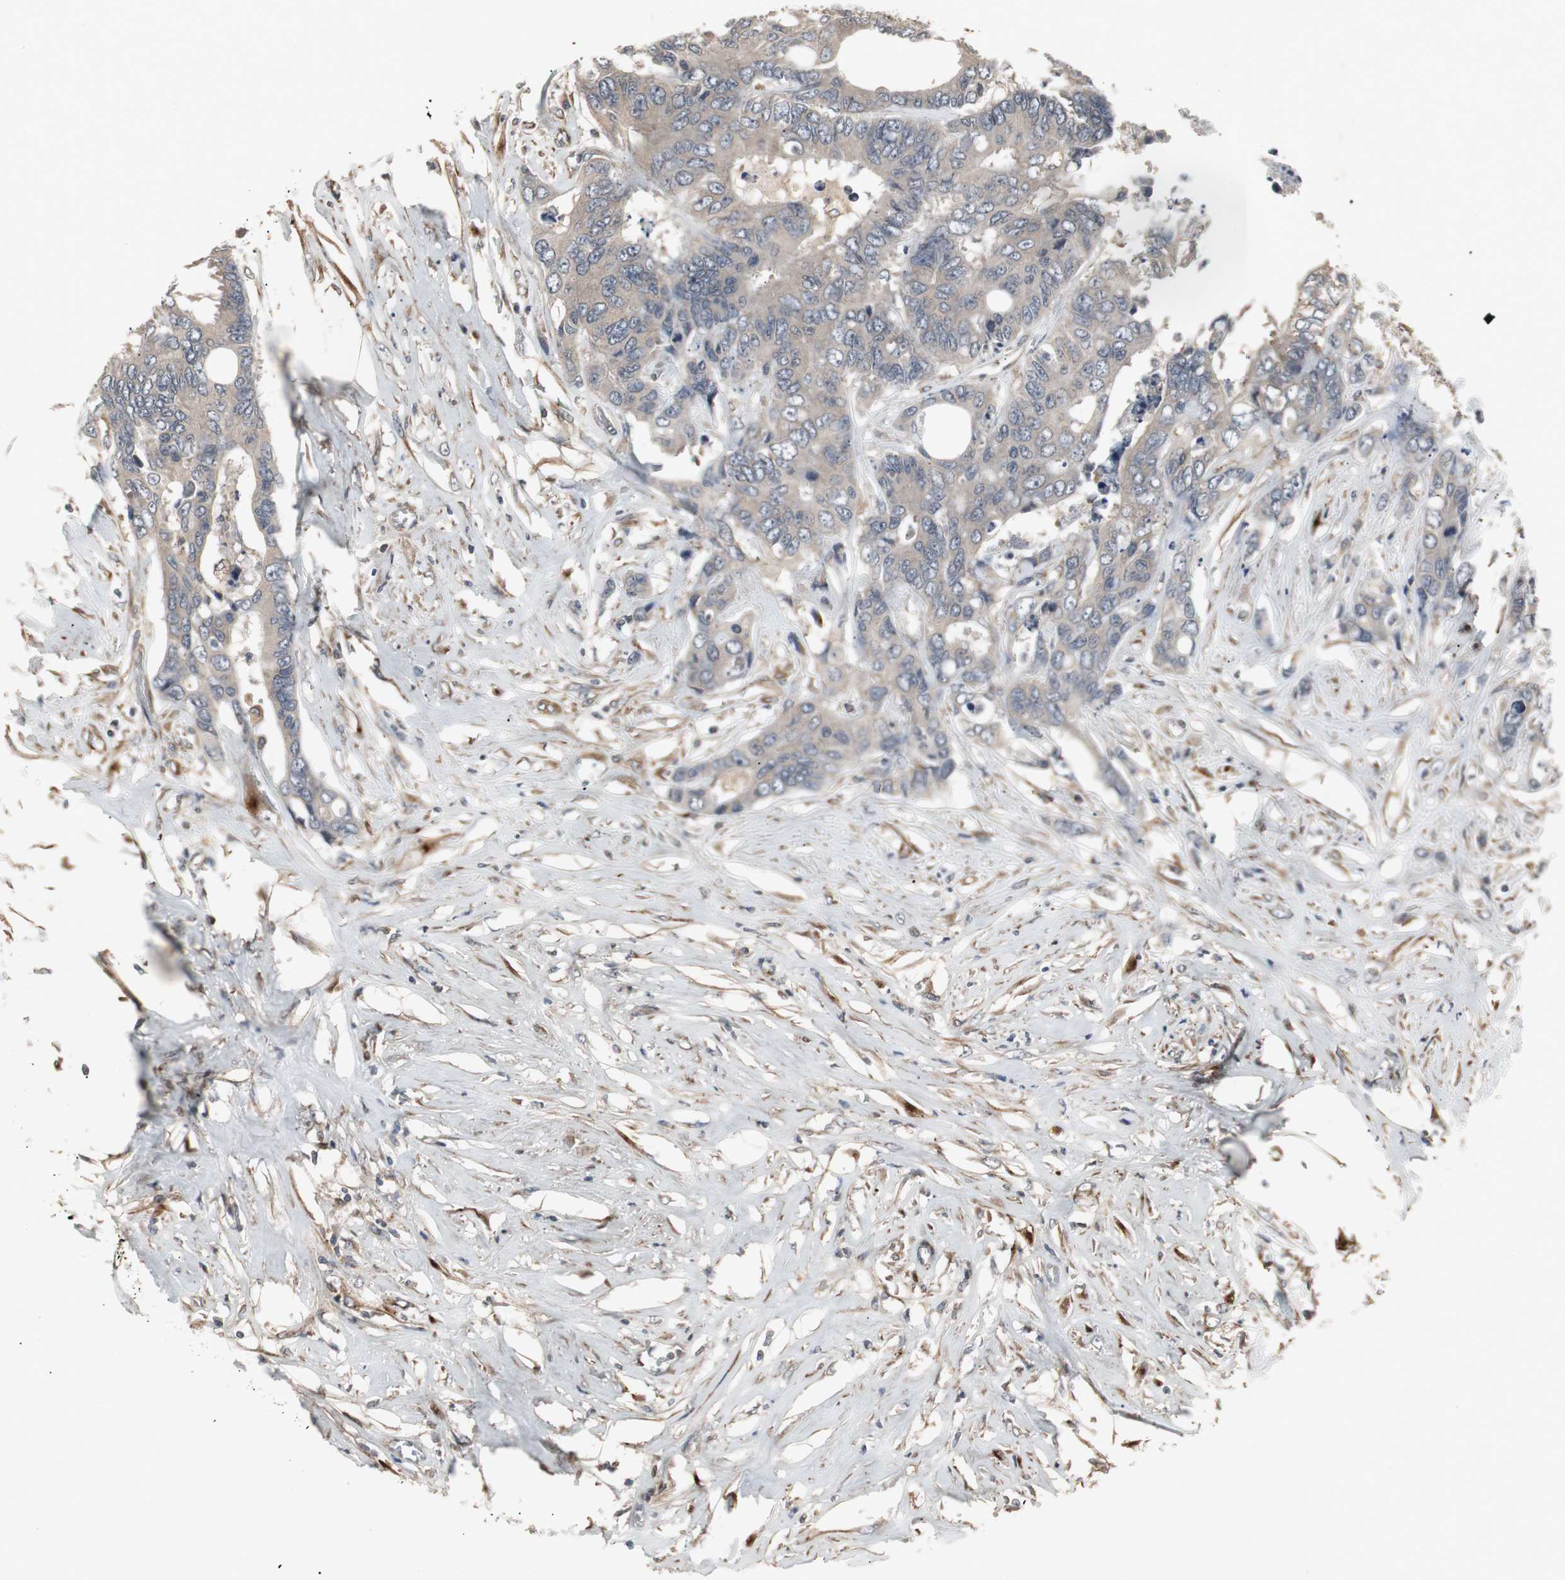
{"staining": {"intensity": "weak", "quantity": ">75%", "location": "cytoplasmic/membranous"}, "tissue": "colorectal cancer", "cell_type": "Tumor cells", "image_type": "cancer", "snomed": [{"axis": "morphology", "description": "Adenocarcinoma, NOS"}, {"axis": "topography", "description": "Rectum"}], "caption": "A high-resolution image shows immunohistochemistry staining of colorectal adenocarcinoma, which demonstrates weak cytoplasmic/membranous positivity in about >75% of tumor cells. (DAB IHC, brown staining for protein, blue staining for nuclei).", "gene": "ATP2B2", "patient": {"sex": "male", "age": 55}}